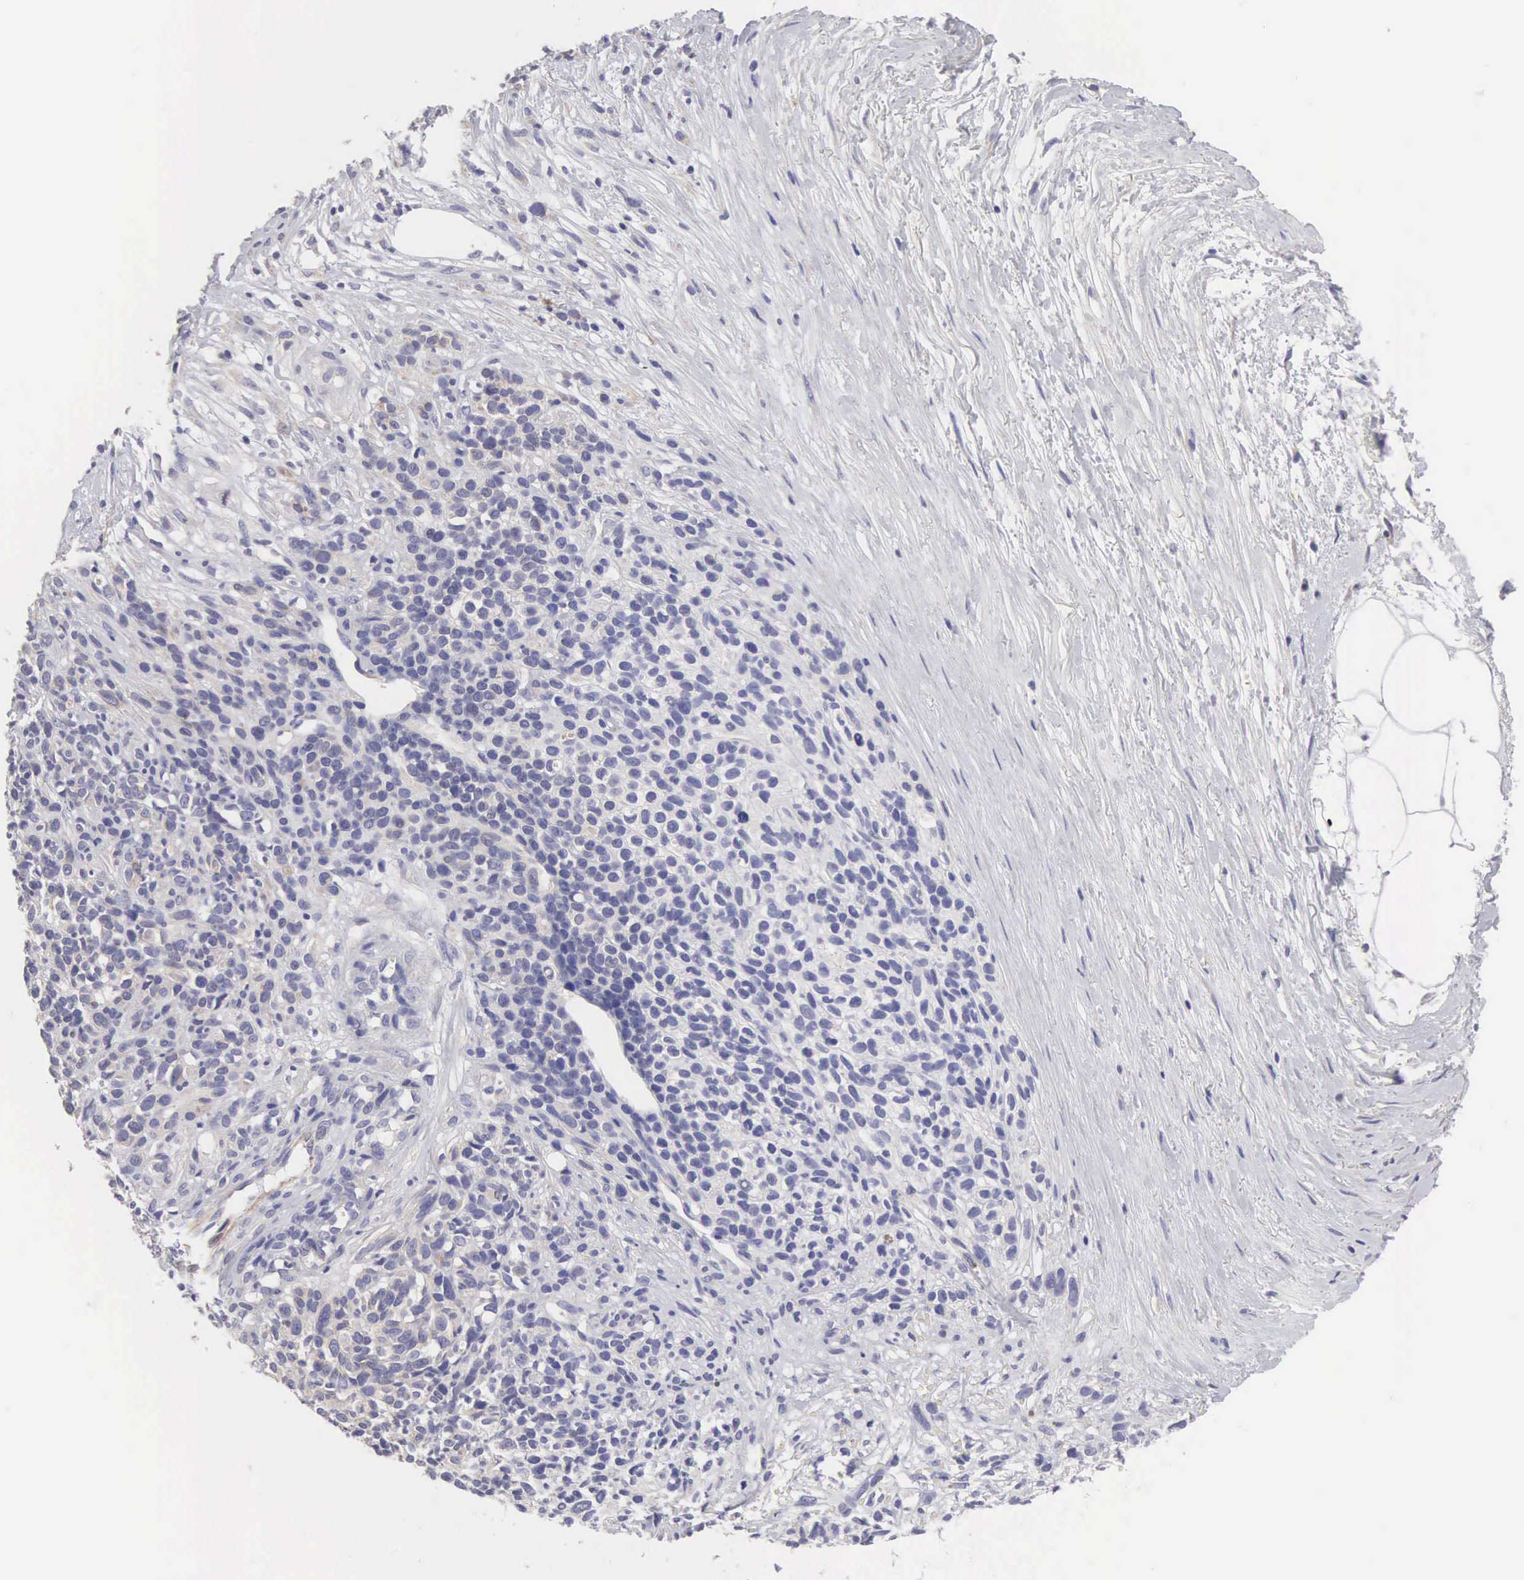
{"staining": {"intensity": "negative", "quantity": "none", "location": "none"}, "tissue": "melanoma", "cell_type": "Tumor cells", "image_type": "cancer", "snomed": [{"axis": "morphology", "description": "Malignant melanoma, NOS"}, {"axis": "topography", "description": "Skin"}], "caption": "An IHC photomicrograph of malignant melanoma is shown. There is no staining in tumor cells of malignant melanoma.", "gene": "SLITRK4", "patient": {"sex": "female", "age": 85}}